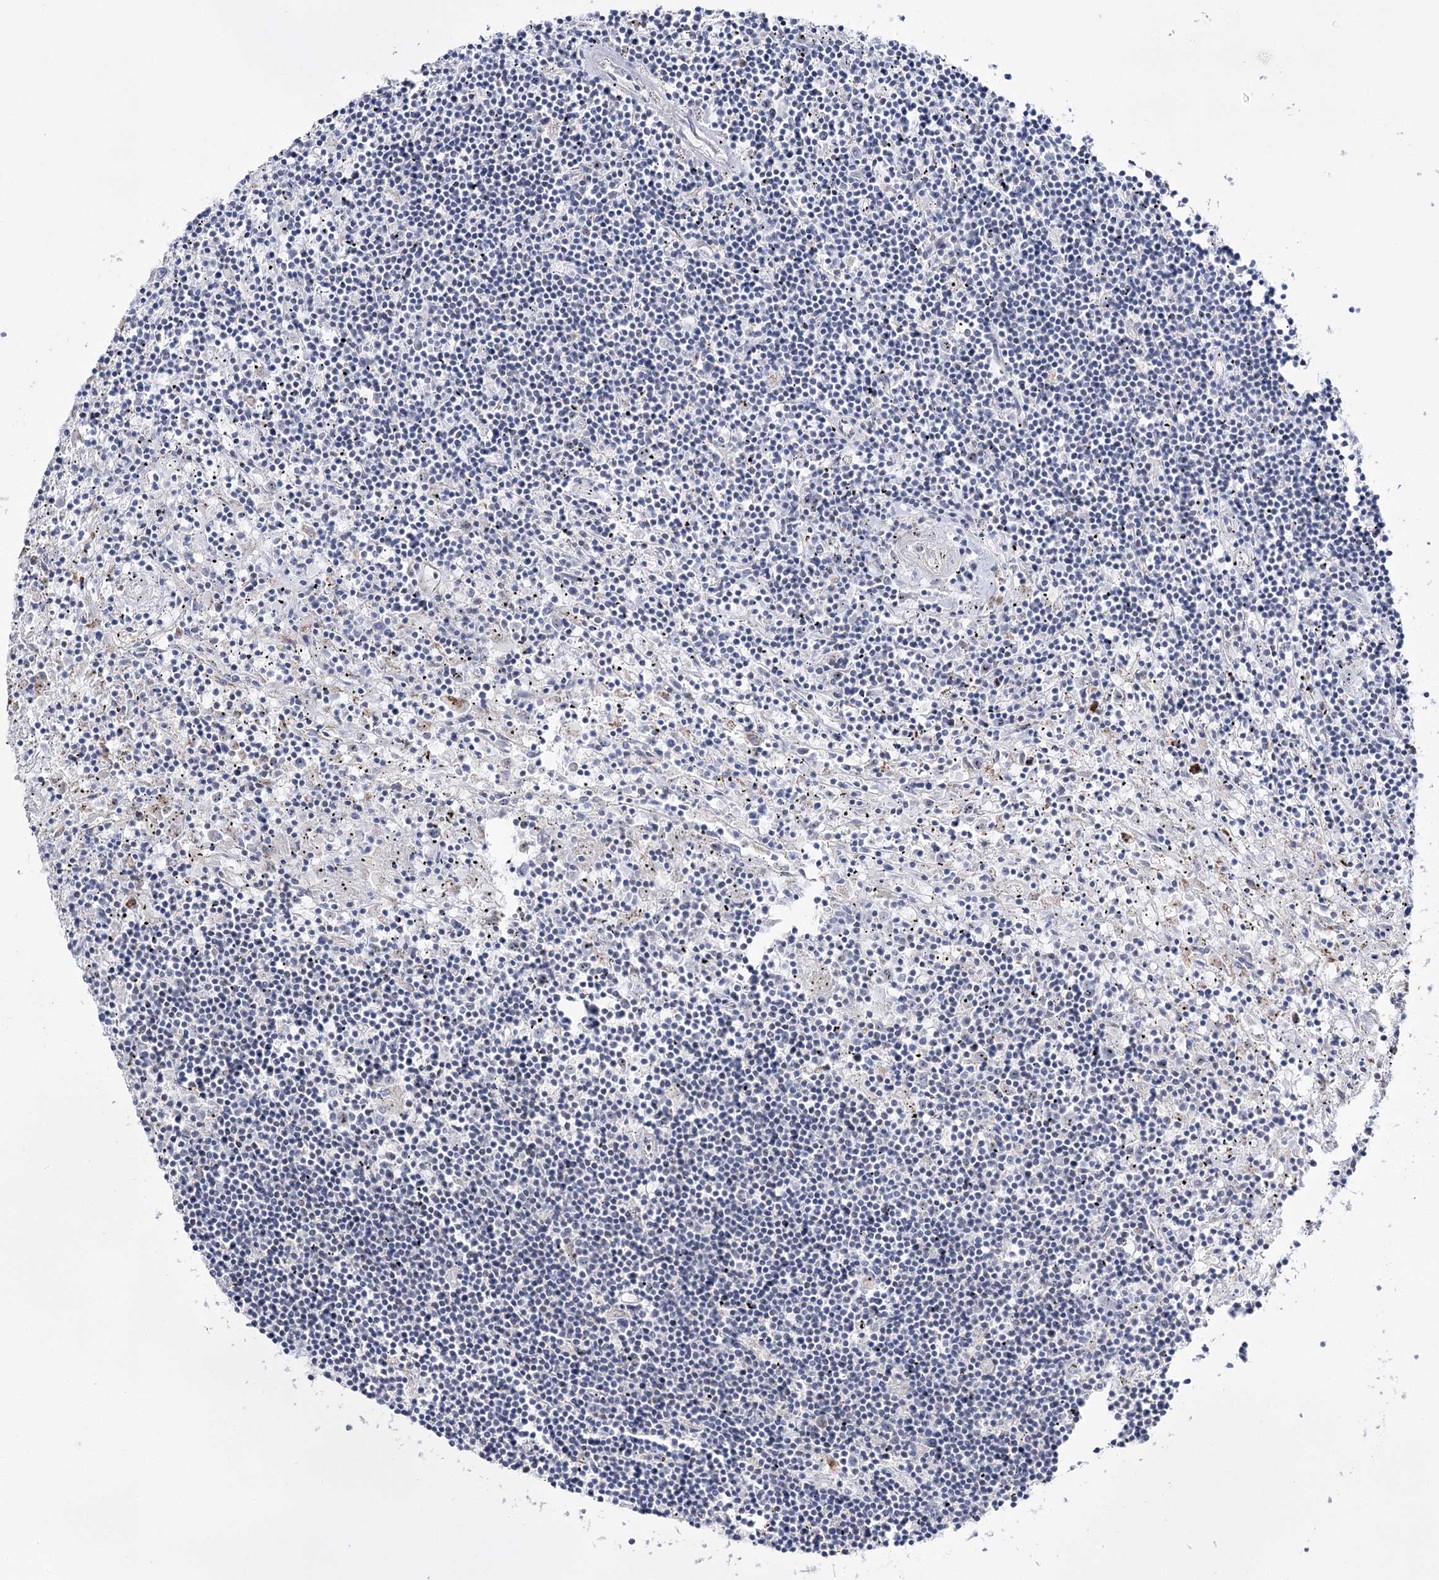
{"staining": {"intensity": "negative", "quantity": "none", "location": "none"}, "tissue": "lymphoma", "cell_type": "Tumor cells", "image_type": "cancer", "snomed": [{"axis": "morphology", "description": "Malignant lymphoma, non-Hodgkin's type, Low grade"}, {"axis": "topography", "description": "Spleen"}], "caption": "Tumor cells show no significant staining in malignant lymphoma, non-Hodgkin's type (low-grade). (Brightfield microscopy of DAB (3,3'-diaminobenzidine) immunohistochemistry at high magnification).", "gene": "METTL5", "patient": {"sex": "male", "age": 76}}